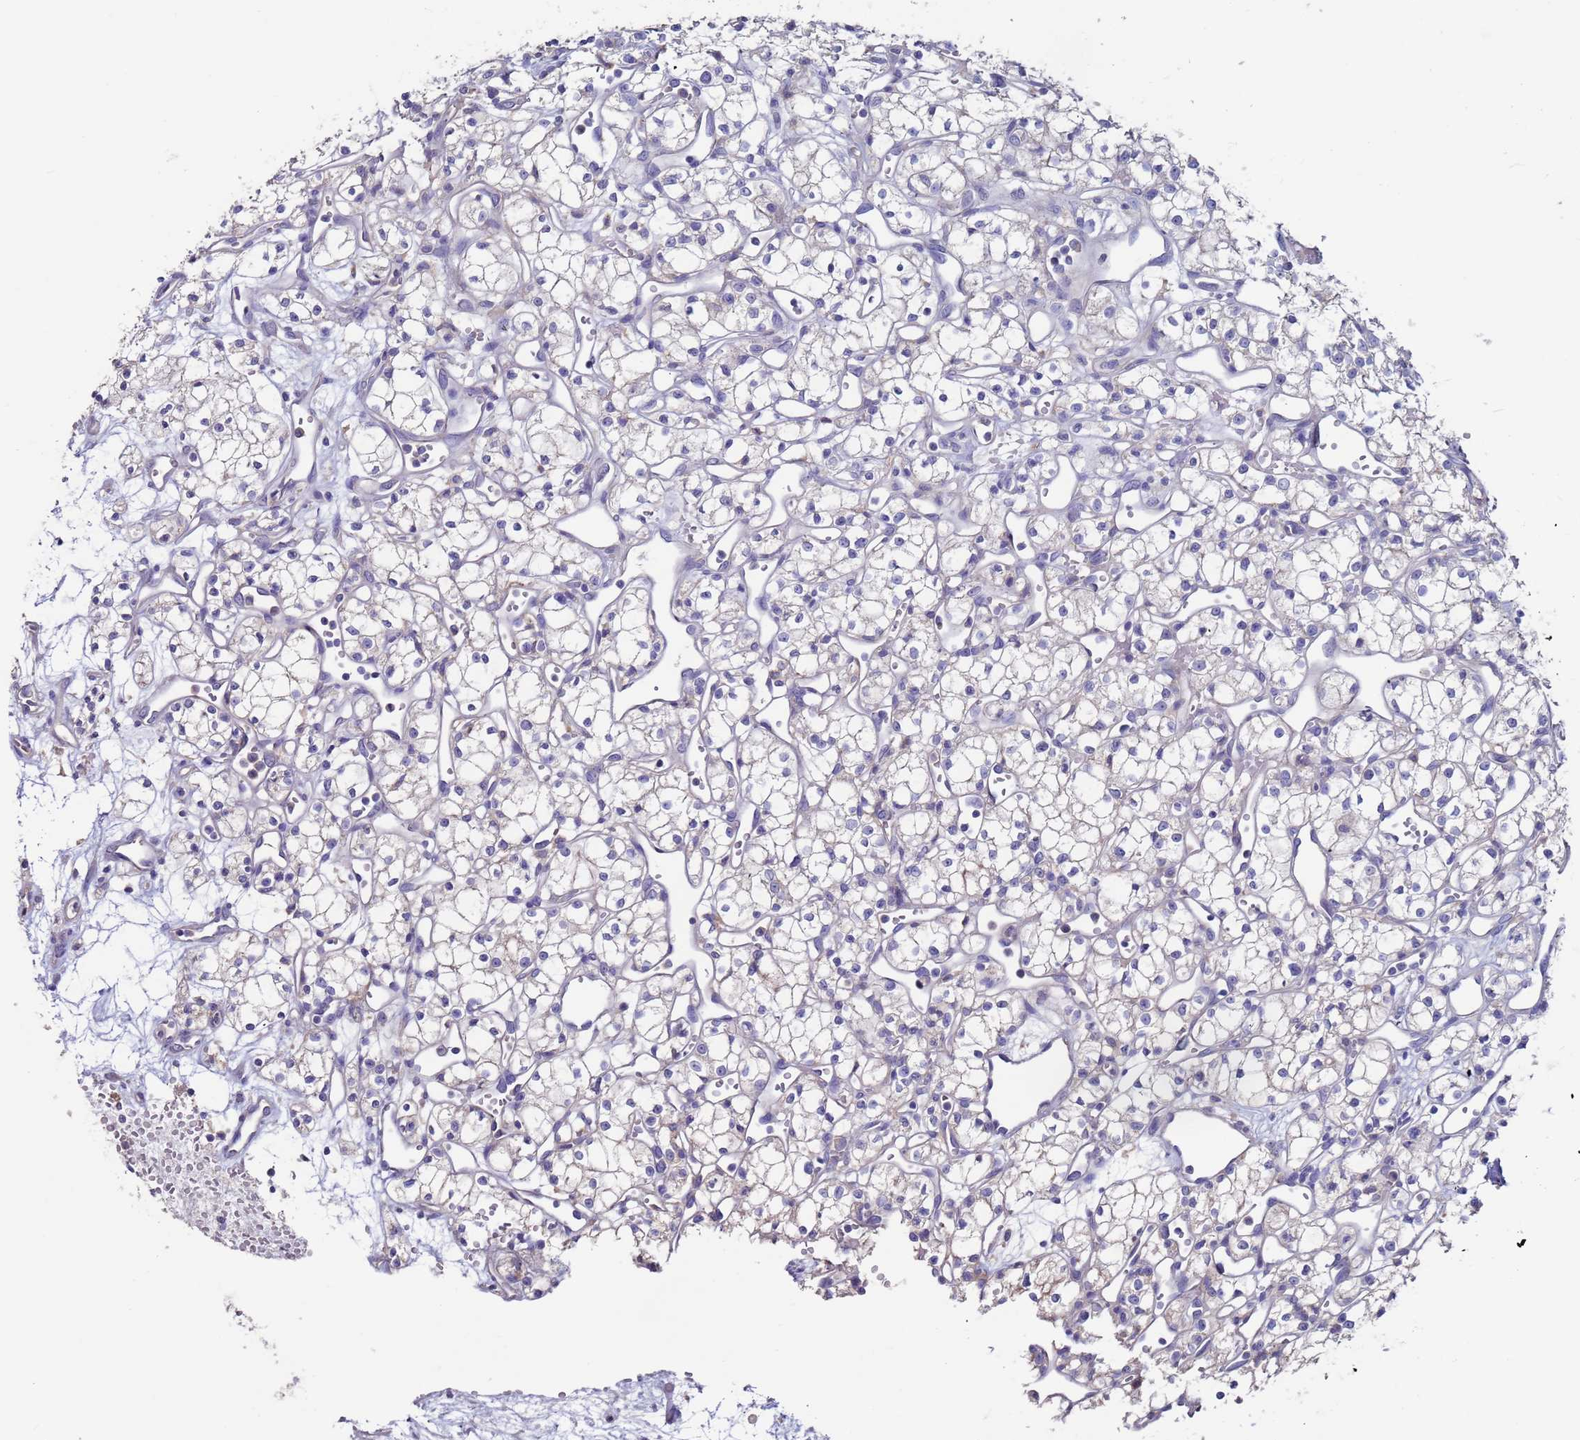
{"staining": {"intensity": "negative", "quantity": "none", "location": "none"}, "tissue": "renal cancer", "cell_type": "Tumor cells", "image_type": "cancer", "snomed": [{"axis": "morphology", "description": "Adenocarcinoma, NOS"}, {"axis": "topography", "description": "Kidney"}], "caption": "This is a image of IHC staining of adenocarcinoma (renal), which shows no positivity in tumor cells.", "gene": "KRTCAP3", "patient": {"sex": "male", "age": 59}}